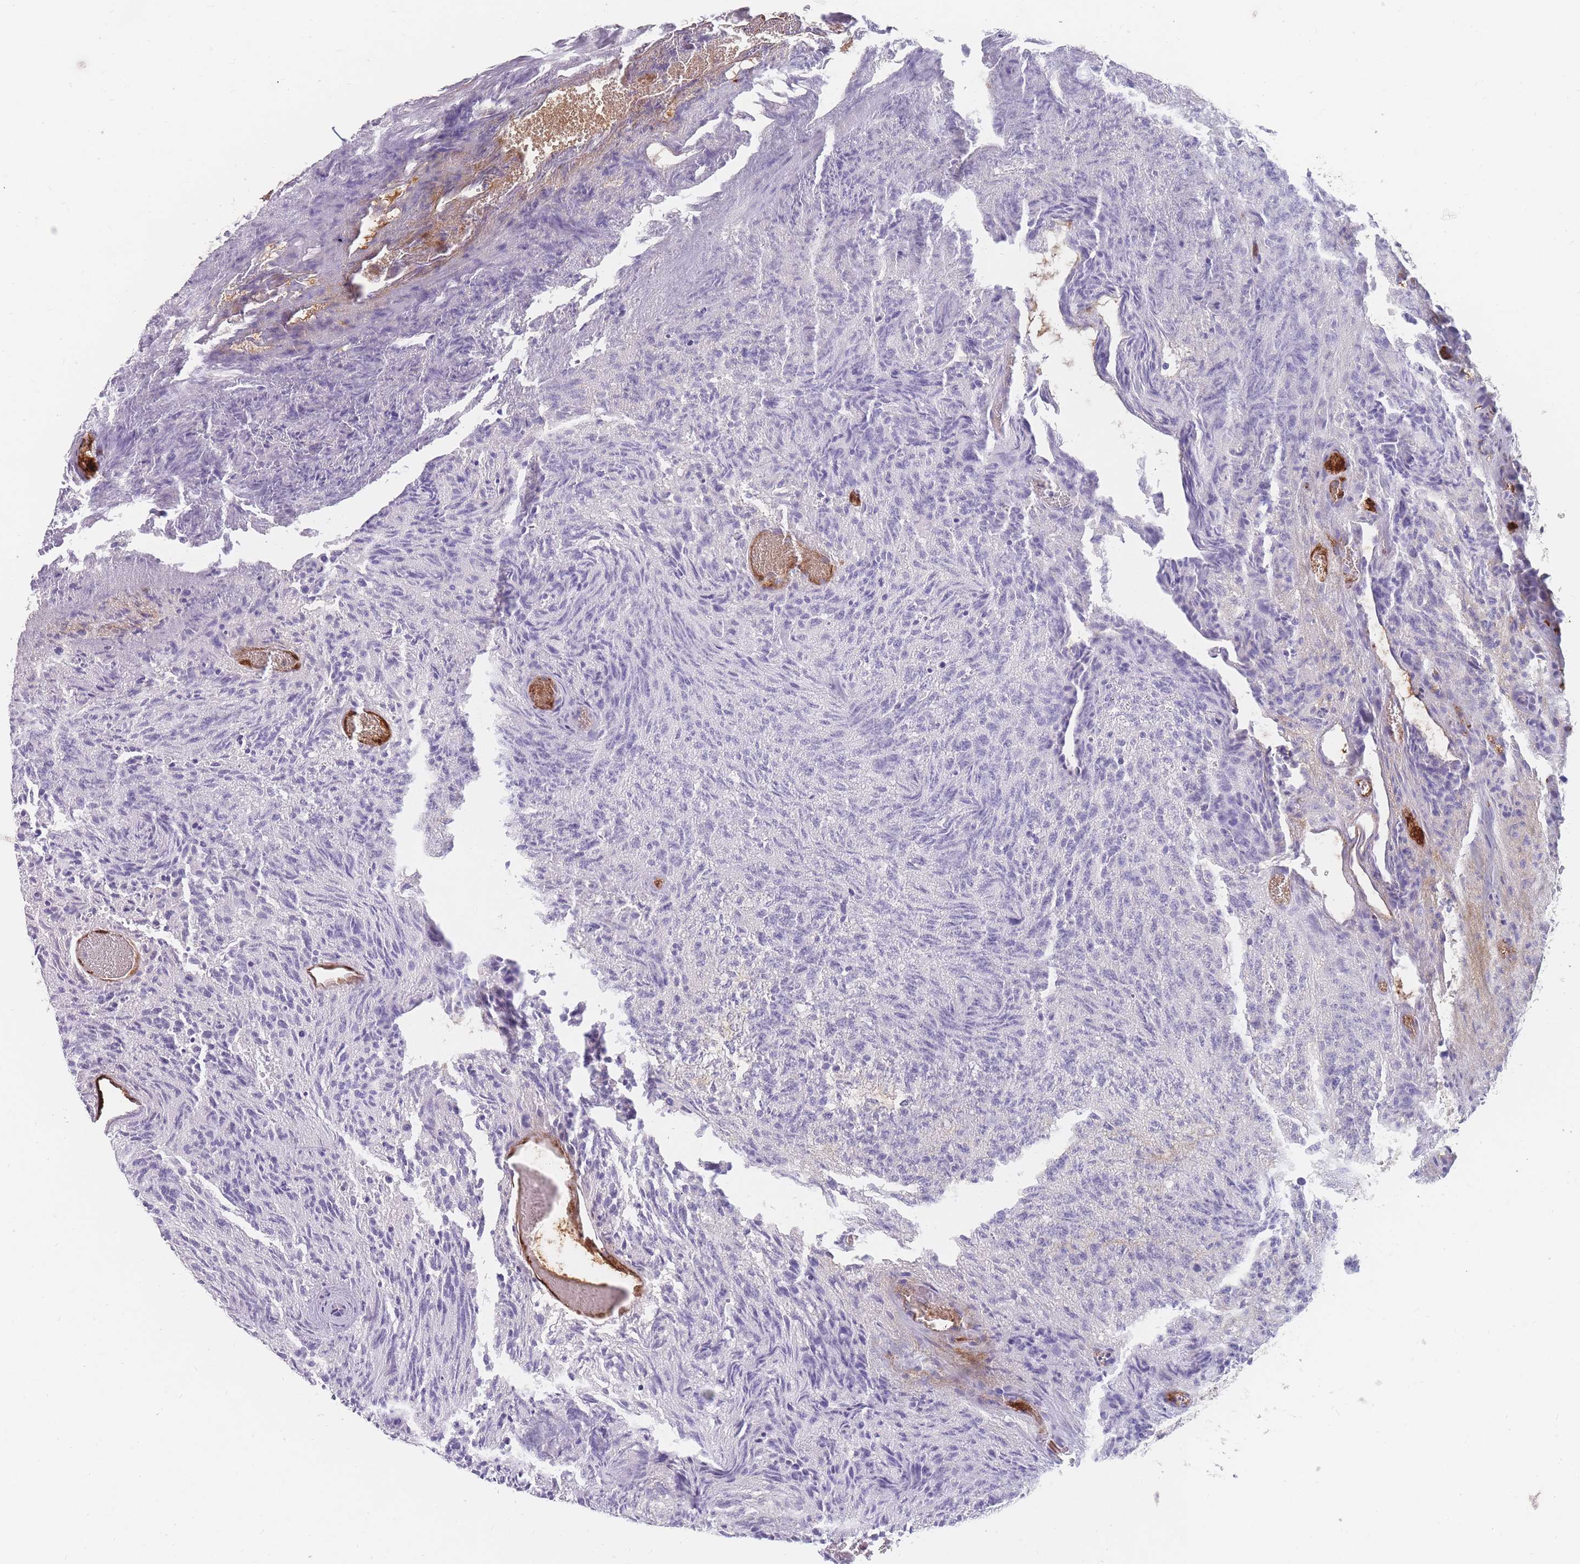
{"staining": {"intensity": "negative", "quantity": "none", "location": "none"}, "tissue": "glioma", "cell_type": "Tumor cells", "image_type": "cancer", "snomed": [{"axis": "morphology", "description": "Glioma, malignant, High grade"}, {"axis": "topography", "description": "Brain"}], "caption": "Glioma was stained to show a protein in brown. There is no significant staining in tumor cells. Nuclei are stained in blue.", "gene": "PRG4", "patient": {"sex": "male", "age": 36}}